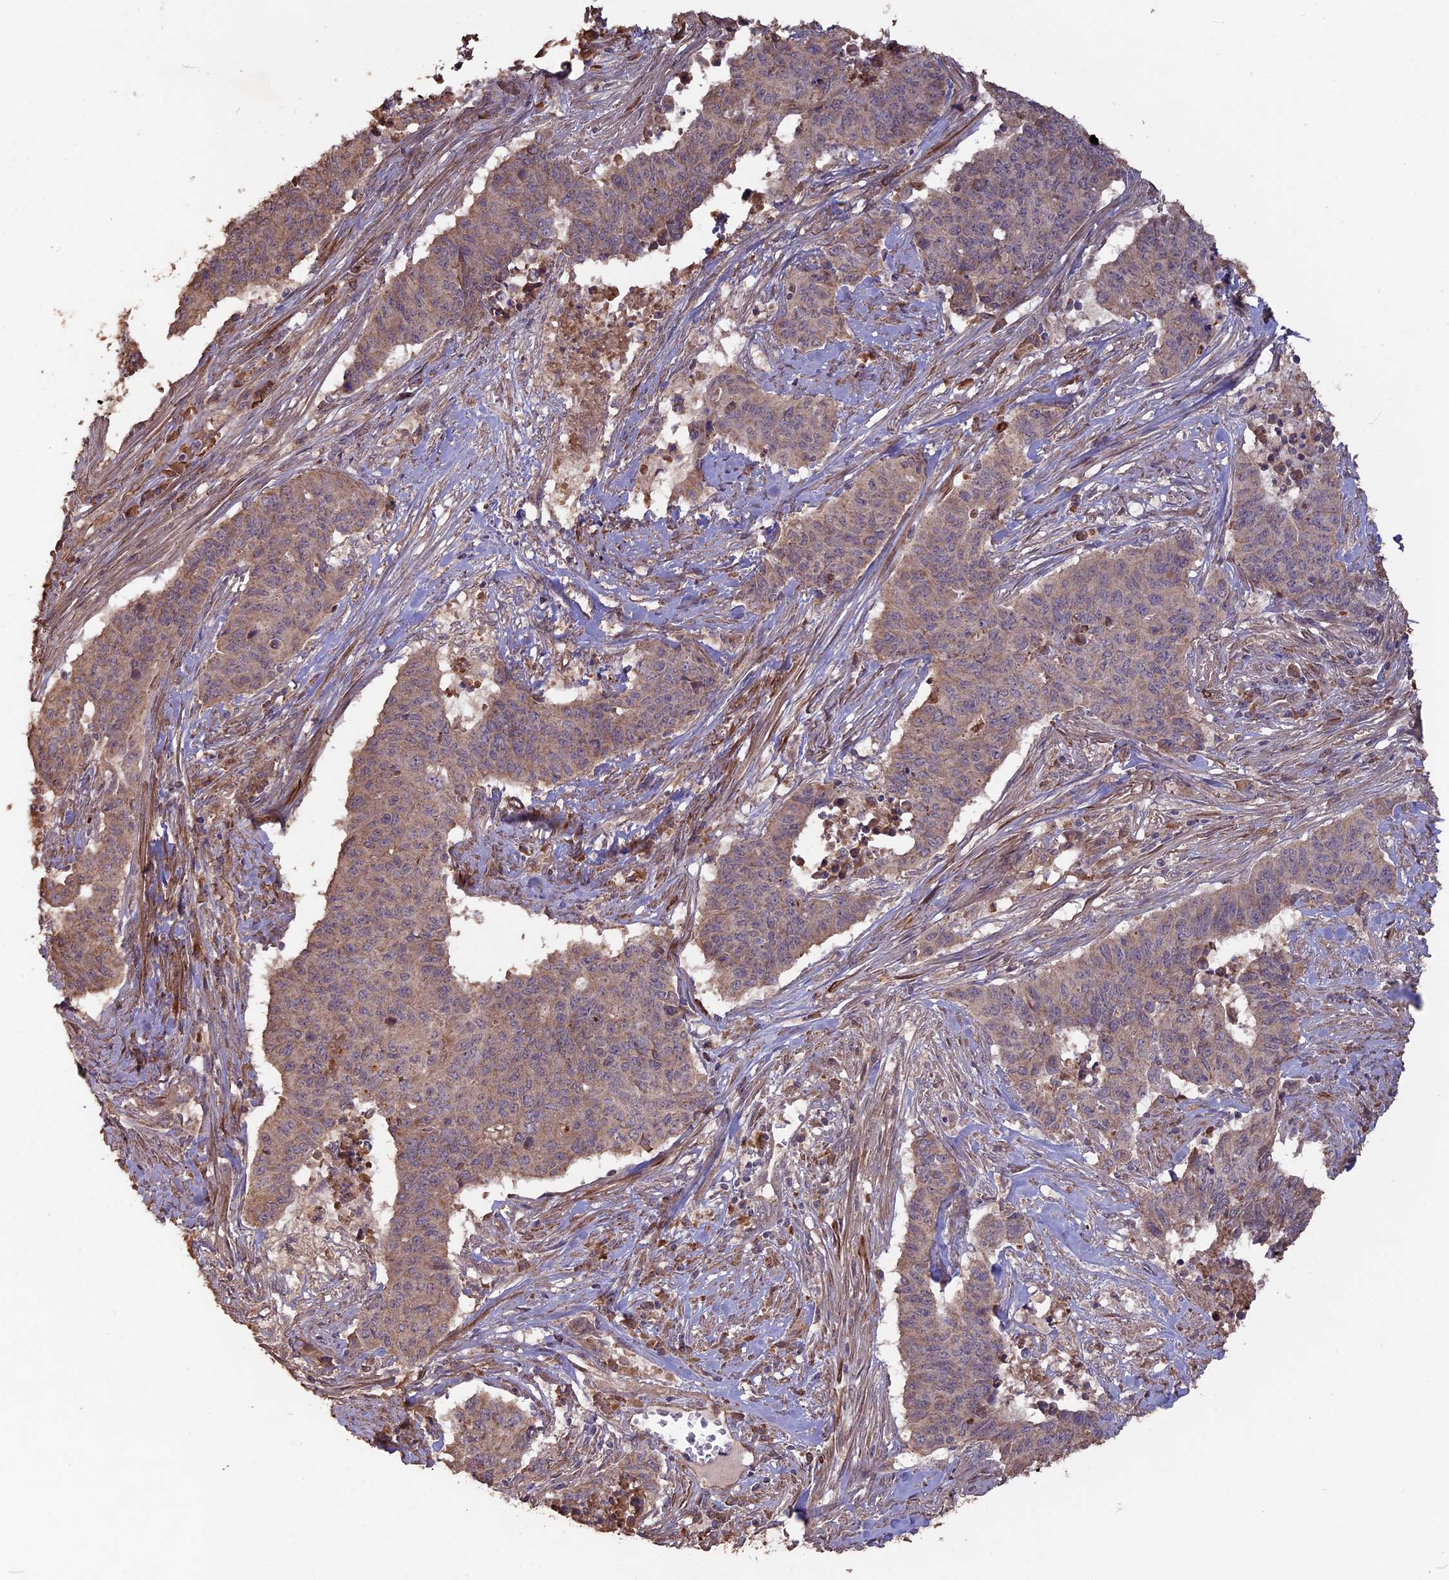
{"staining": {"intensity": "weak", "quantity": ">75%", "location": "cytoplasmic/membranous"}, "tissue": "endometrial cancer", "cell_type": "Tumor cells", "image_type": "cancer", "snomed": [{"axis": "morphology", "description": "Adenocarcinoma, NOS"}, {"axis": "topography", "description": "Endometrium"}], "caption": "Weak cytoplasmic/membranous protein staining is present in approximately >75% of tumor cells in endometrial cancer.", "gene": "LAYN", "patient": {"sex": "female", "age": 59}}